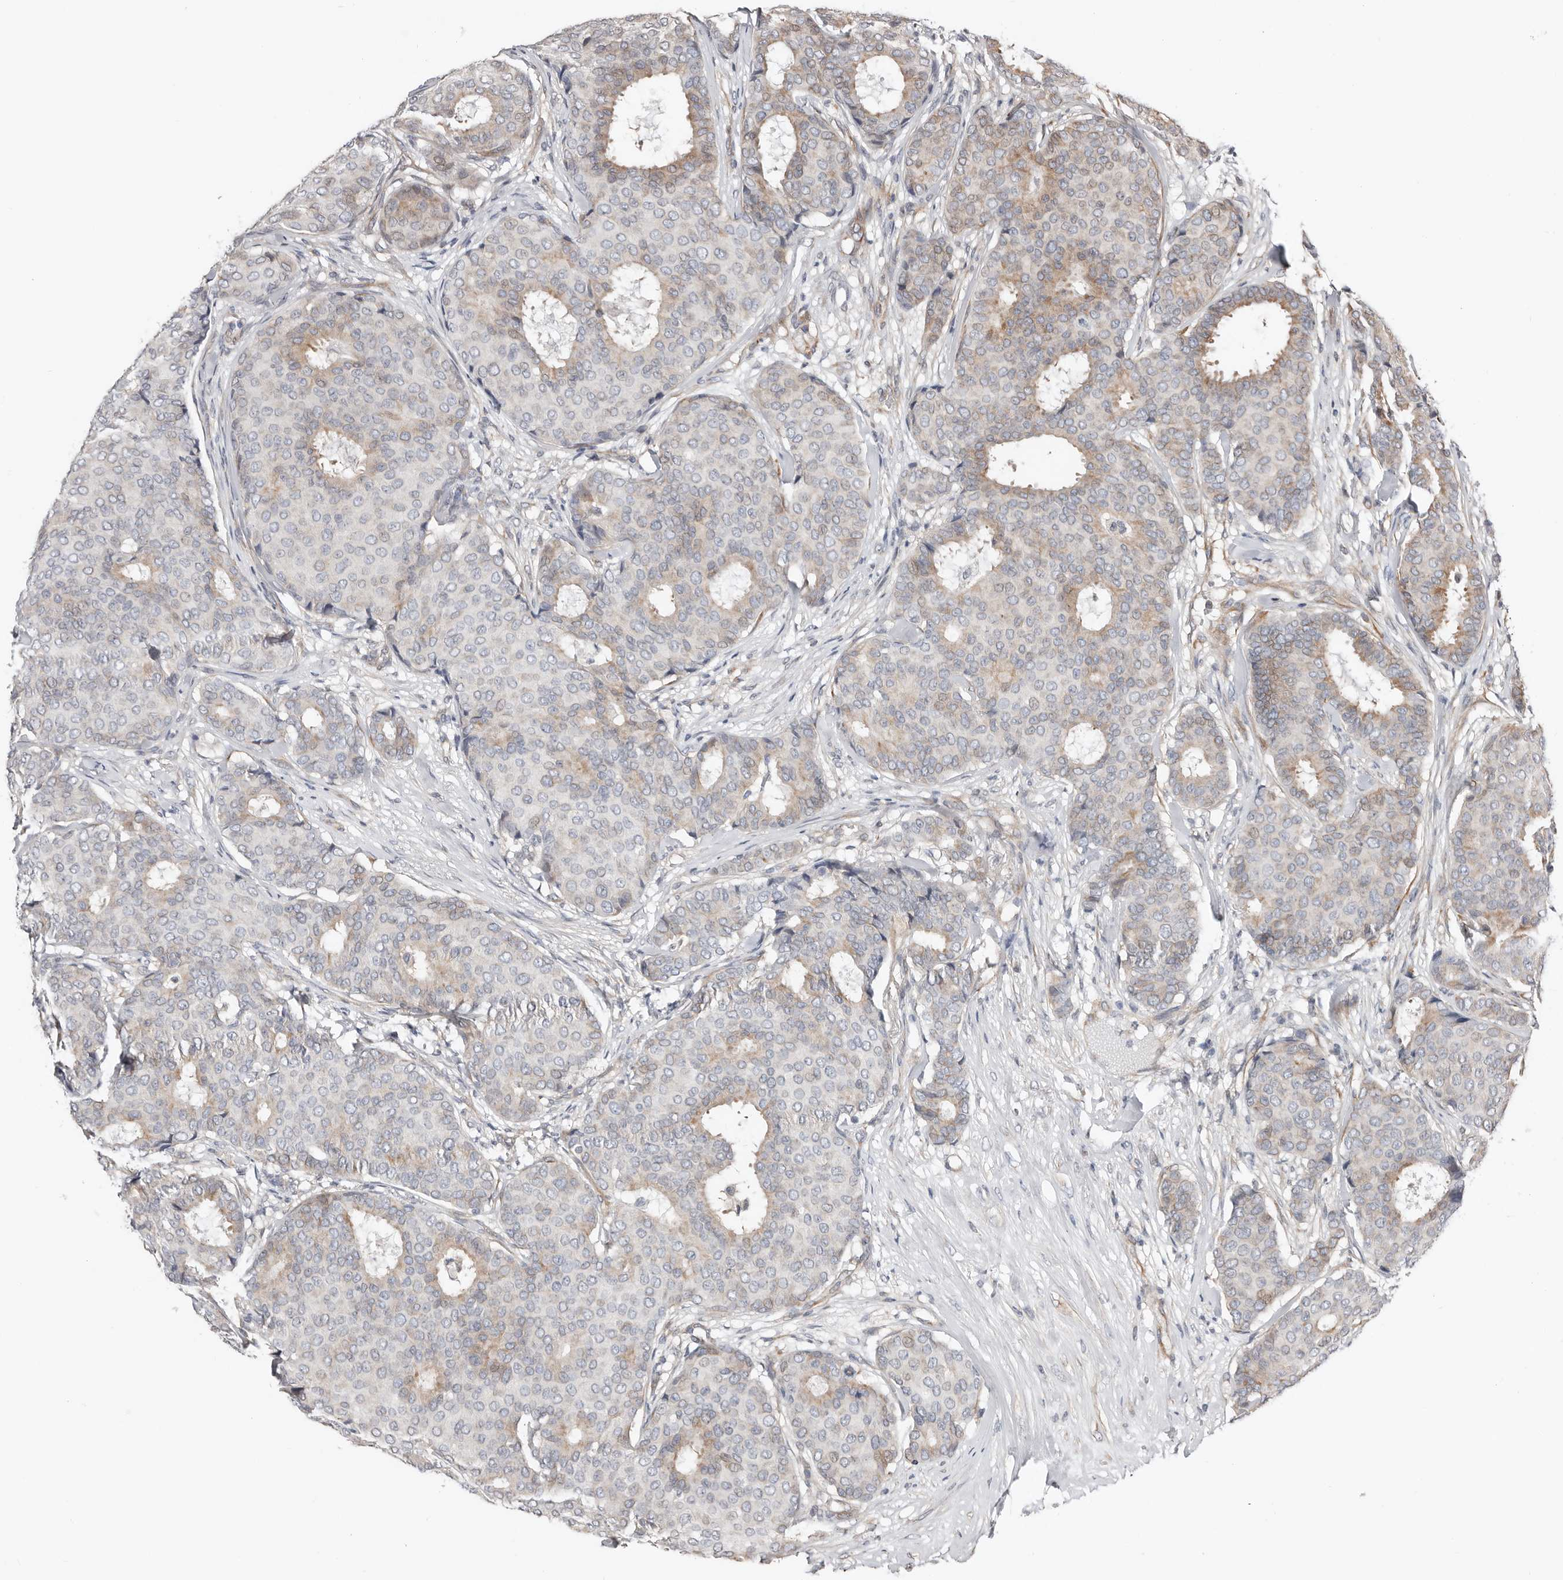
{"staining": {"intensity": "moderate", "quantity": "<25%", "location": "cytoplasmic/membranous"}, "tissue": "breast cancer", "cell_type": "Tumor cells", "image_type": "cancer", "snomed": [{"axis": "morphology", "description": "Duct carcinoma"}, {"axis": "topography", "description": "Breast"}], "caption": "A brown stain shows moderate cytoplasmic/membranous staining of a protein in human breast infiltrating ductal carcinoma tumor cells.", "gene": "ASRGL1", "patient": {"sex": "female", "age": 75}}